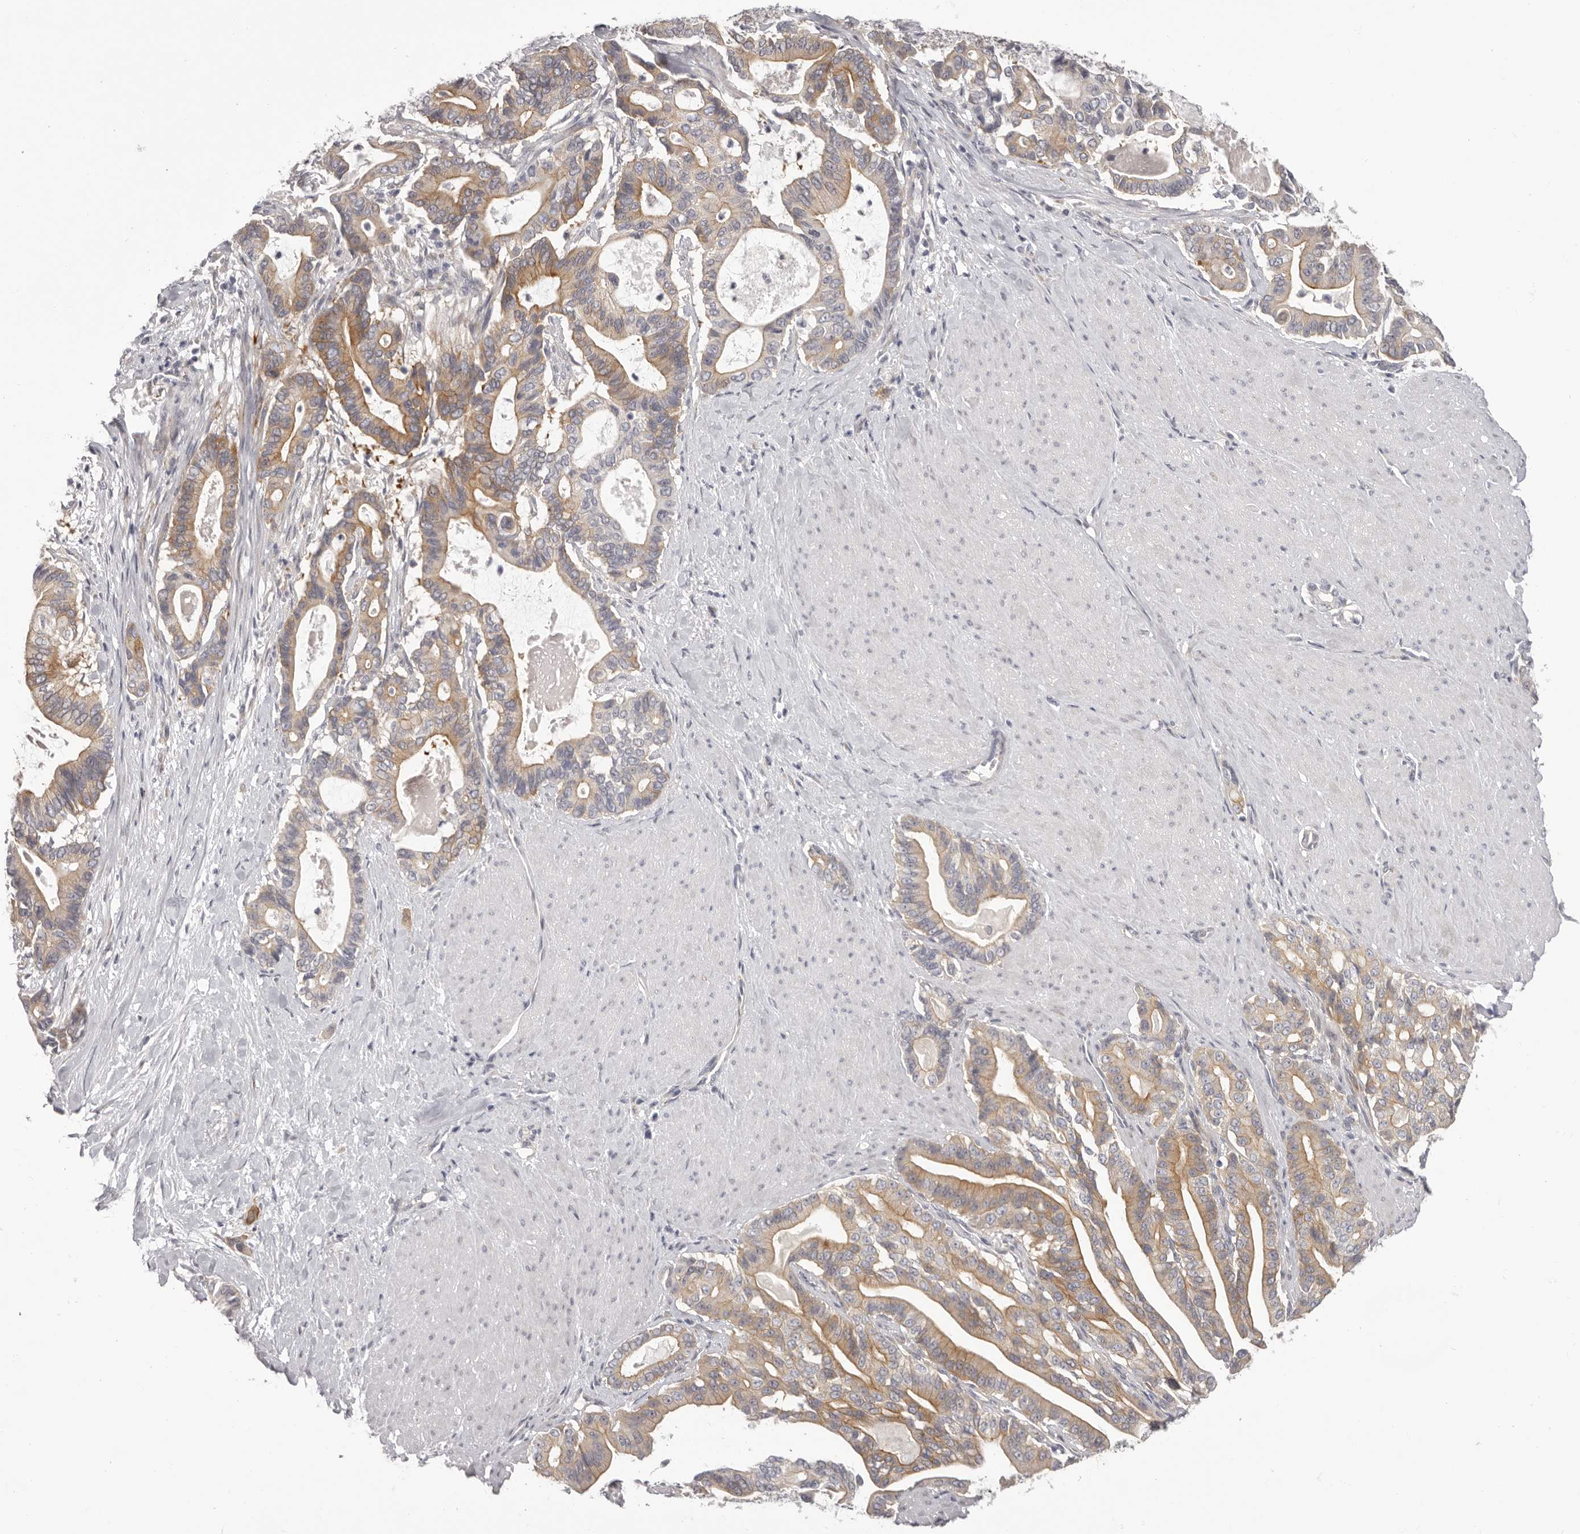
{"staining": {"intensity": "moderate", "quantity": ">75%", "location": "cytoplasmic/membranous"}, "tissue": "pancreatic cancer", "cell_type": "Tumor cells", "image_type": "cancer", "snomed": [{"axis": "morphology", "description": "Adenocarcinoma, NOS"}, {"axis": "topography", "description": "Pancreas"}], "caption": "A micrograph of human pancreatic cancer (adenocarcinoma) stained for a protein shows moderate cytoplasmic/membranous brown staining in tumor cells.", "gene": "OTUD3", "patient": {"sex": "male", "age": 63}}